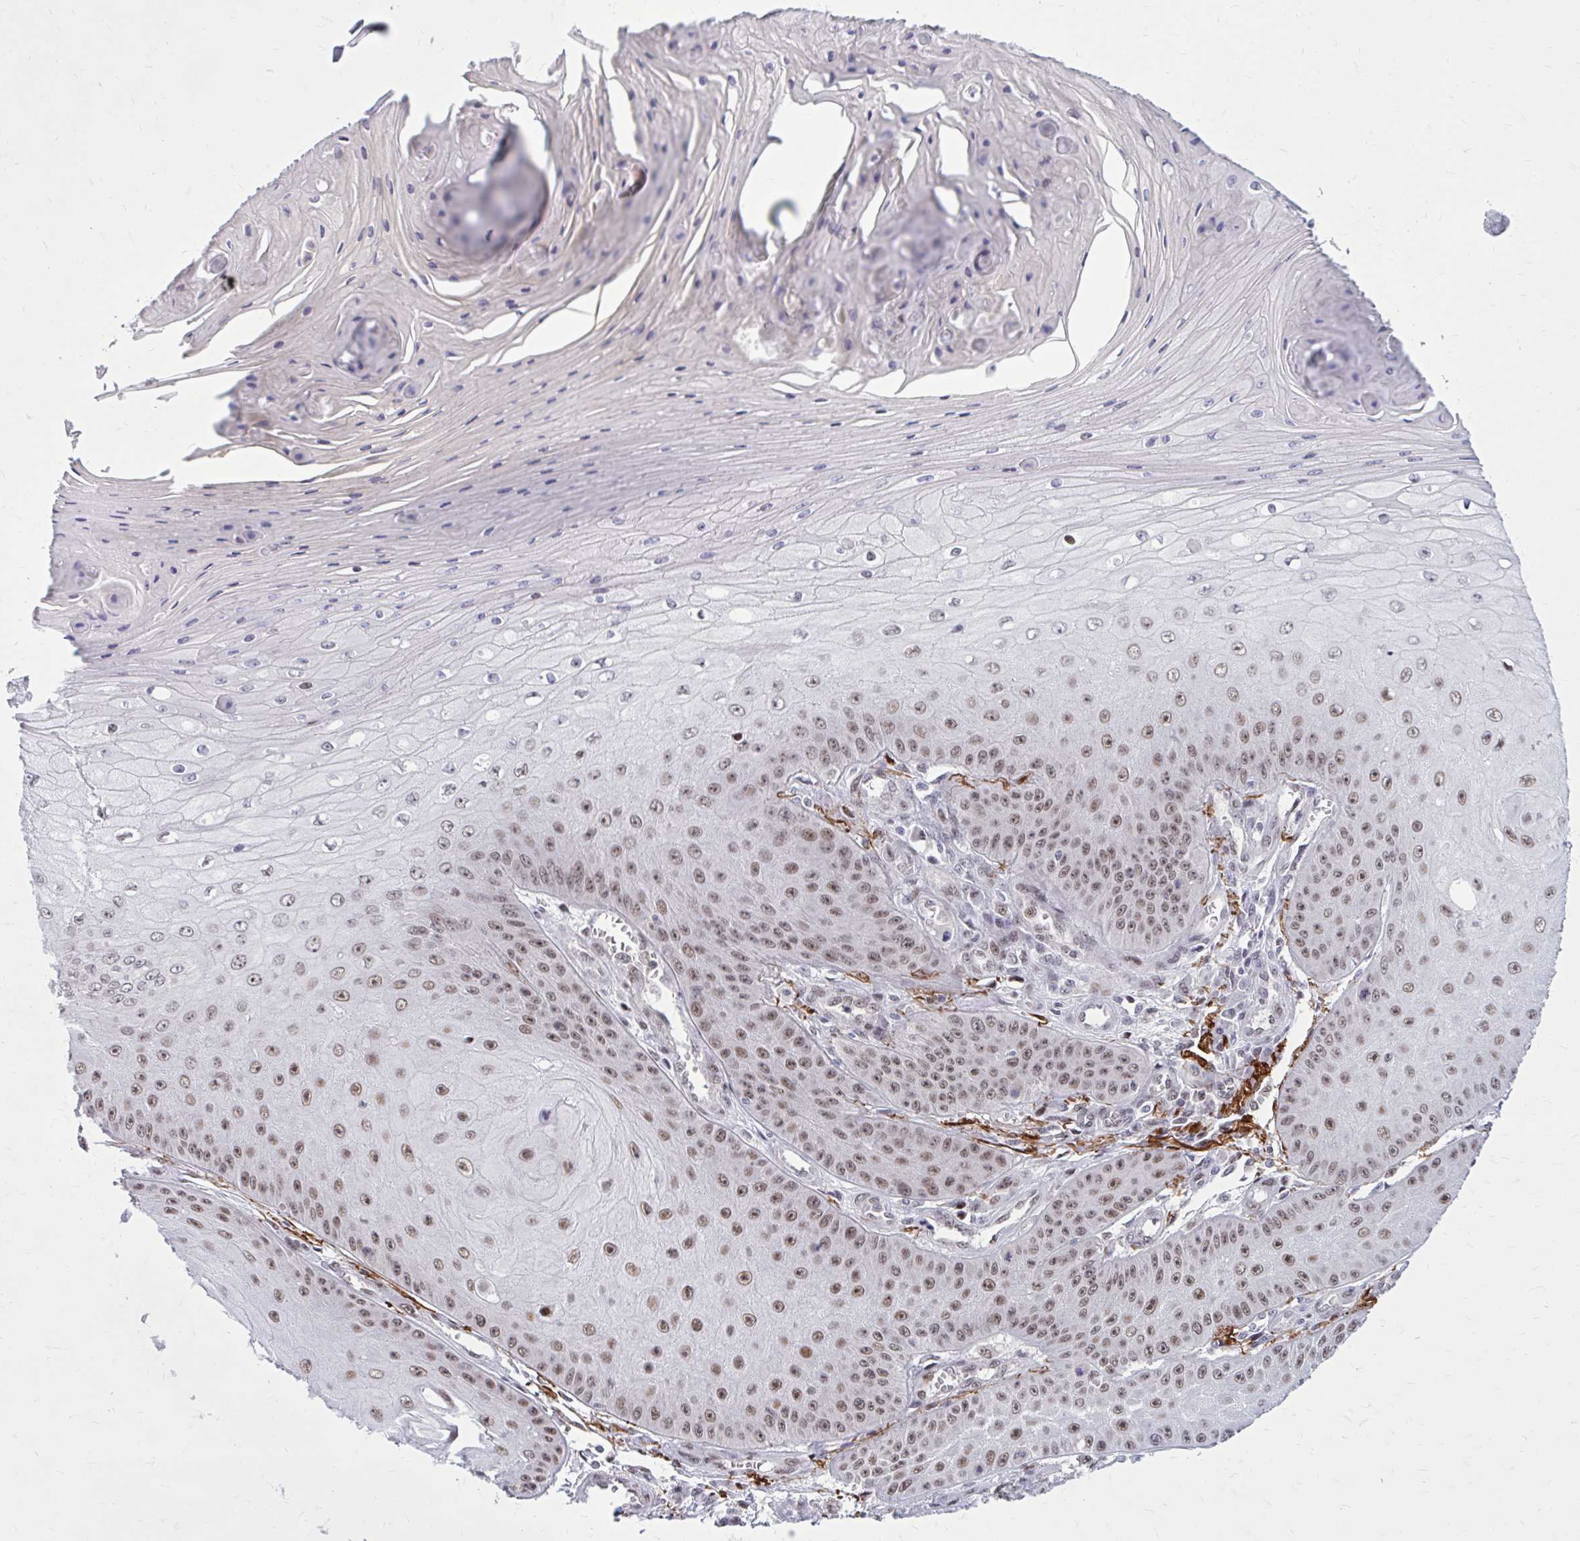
{"staining": {"intensity": "moderate", "quantity": ">75%", "location": "nuclear"}, "tissue": "skin cancer", "cell_type": "Tumor cells", "image_type": "cancer", "snomed": [{"axis": "morphology", "description": "Squamous cell carcinoma, NOS"}, {"axis": "topography", "description": "Skin"}], "caption": "Protein expression analysis of skin cancer (squamous cell carcinoma) exhibits moderate nuclear expression in about >75% of tumor cells.", "gene": "PSME4", "patient": {"sex": "male", "age": 70}}